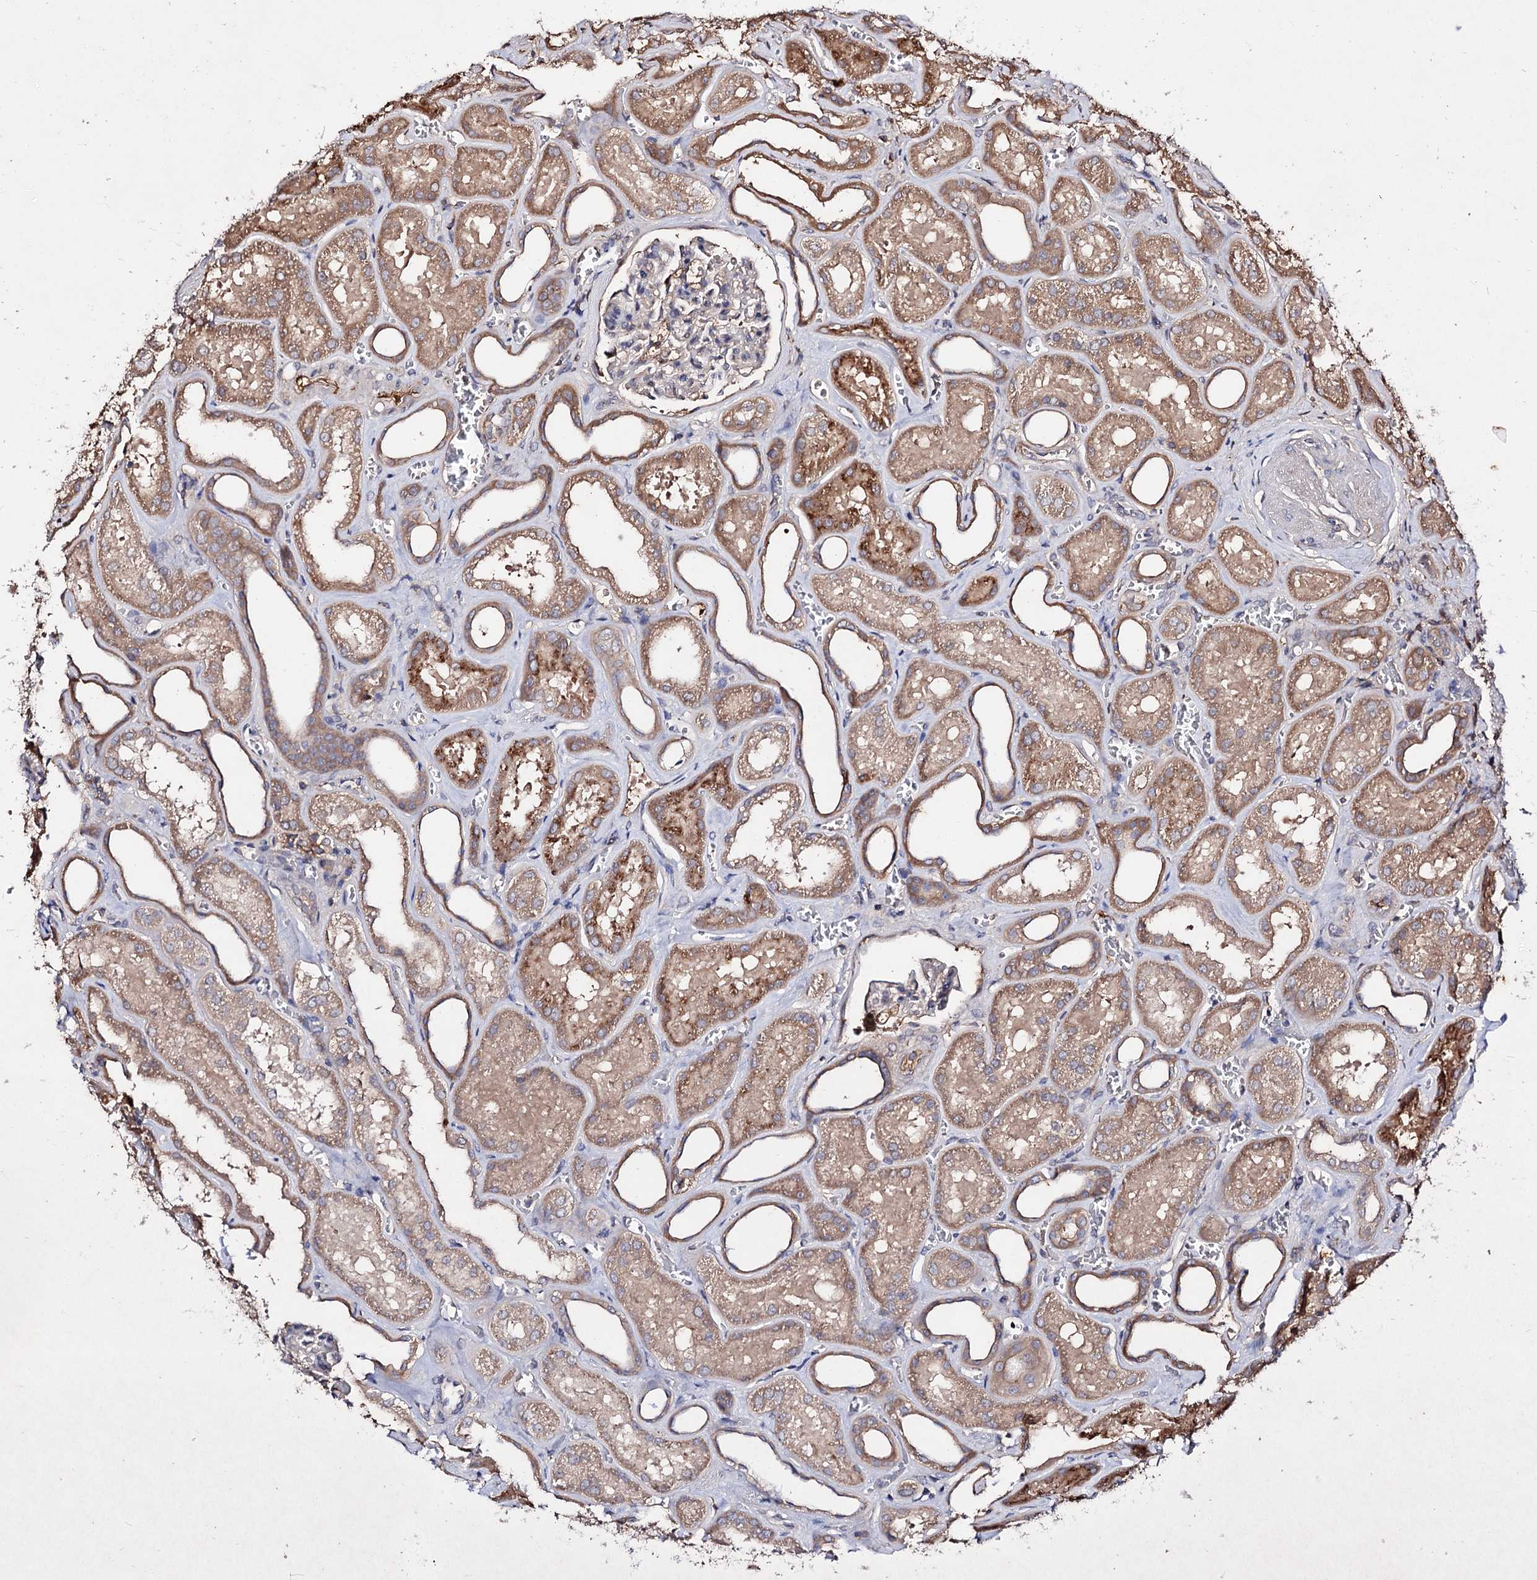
{"staining": {"intensity": "negative", "quantity": "none", "location": "none"}, "tissue": "kidney", "cell_type": "Cells in glomeruli", "image_type": "normal", "snomed": [{"axis": "morphology", "description": "Normal tissue, NOS"}, {"axis": "morphology", "description": "Adenocarcinoma, NOS"}, {"axis": "topography", "description": "Kidney"}], "caption": "IHC photomicrograph of unremarkable kidney: human kidney stained with DAB exhibits no significant protein staining in cells in glomeruli.", "gene": "ARFIP2", "patient": {"sex": "female", "age": 68}}